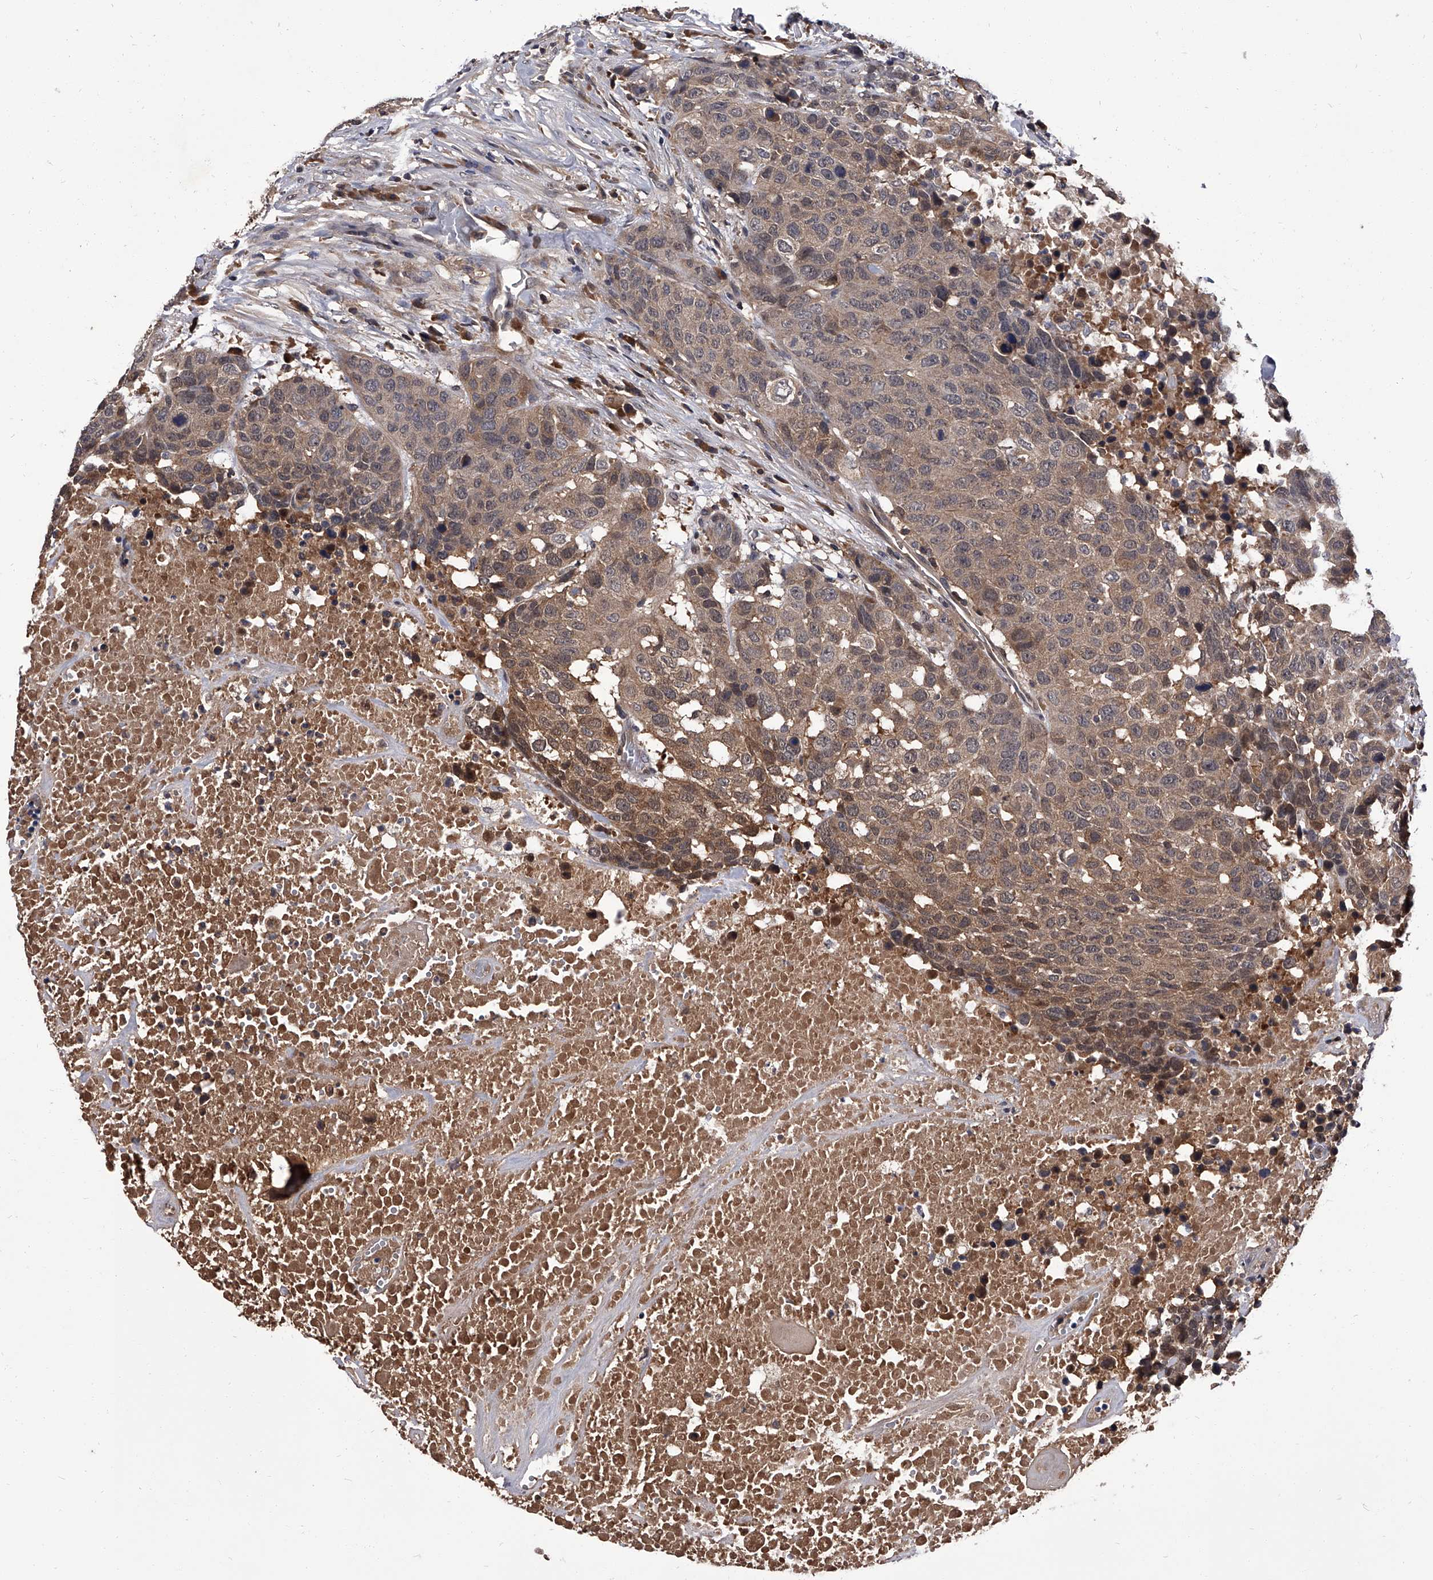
{"staining": {"intensity": "weak", "quantity": ">75%", "location": "cytoplasmic/membranous"}, "tissue": "head and neck cancer", "cell_type": "Tumor cells", "image_type": "cancer", "snomed": [{"axis": "morphology", "description": "Squamous cell carcinoma, NOS"}, {"axis": "topography", "description": "Head-Neck"}], "caption": "Human head and neck cancer stained with a brown dye demonstrates weak cytoplasmic/membranous positive staining in approximately >75% of tumor cells.", "gene": "SLC18B1", "patient": {"sex": "male", "age": 66}}